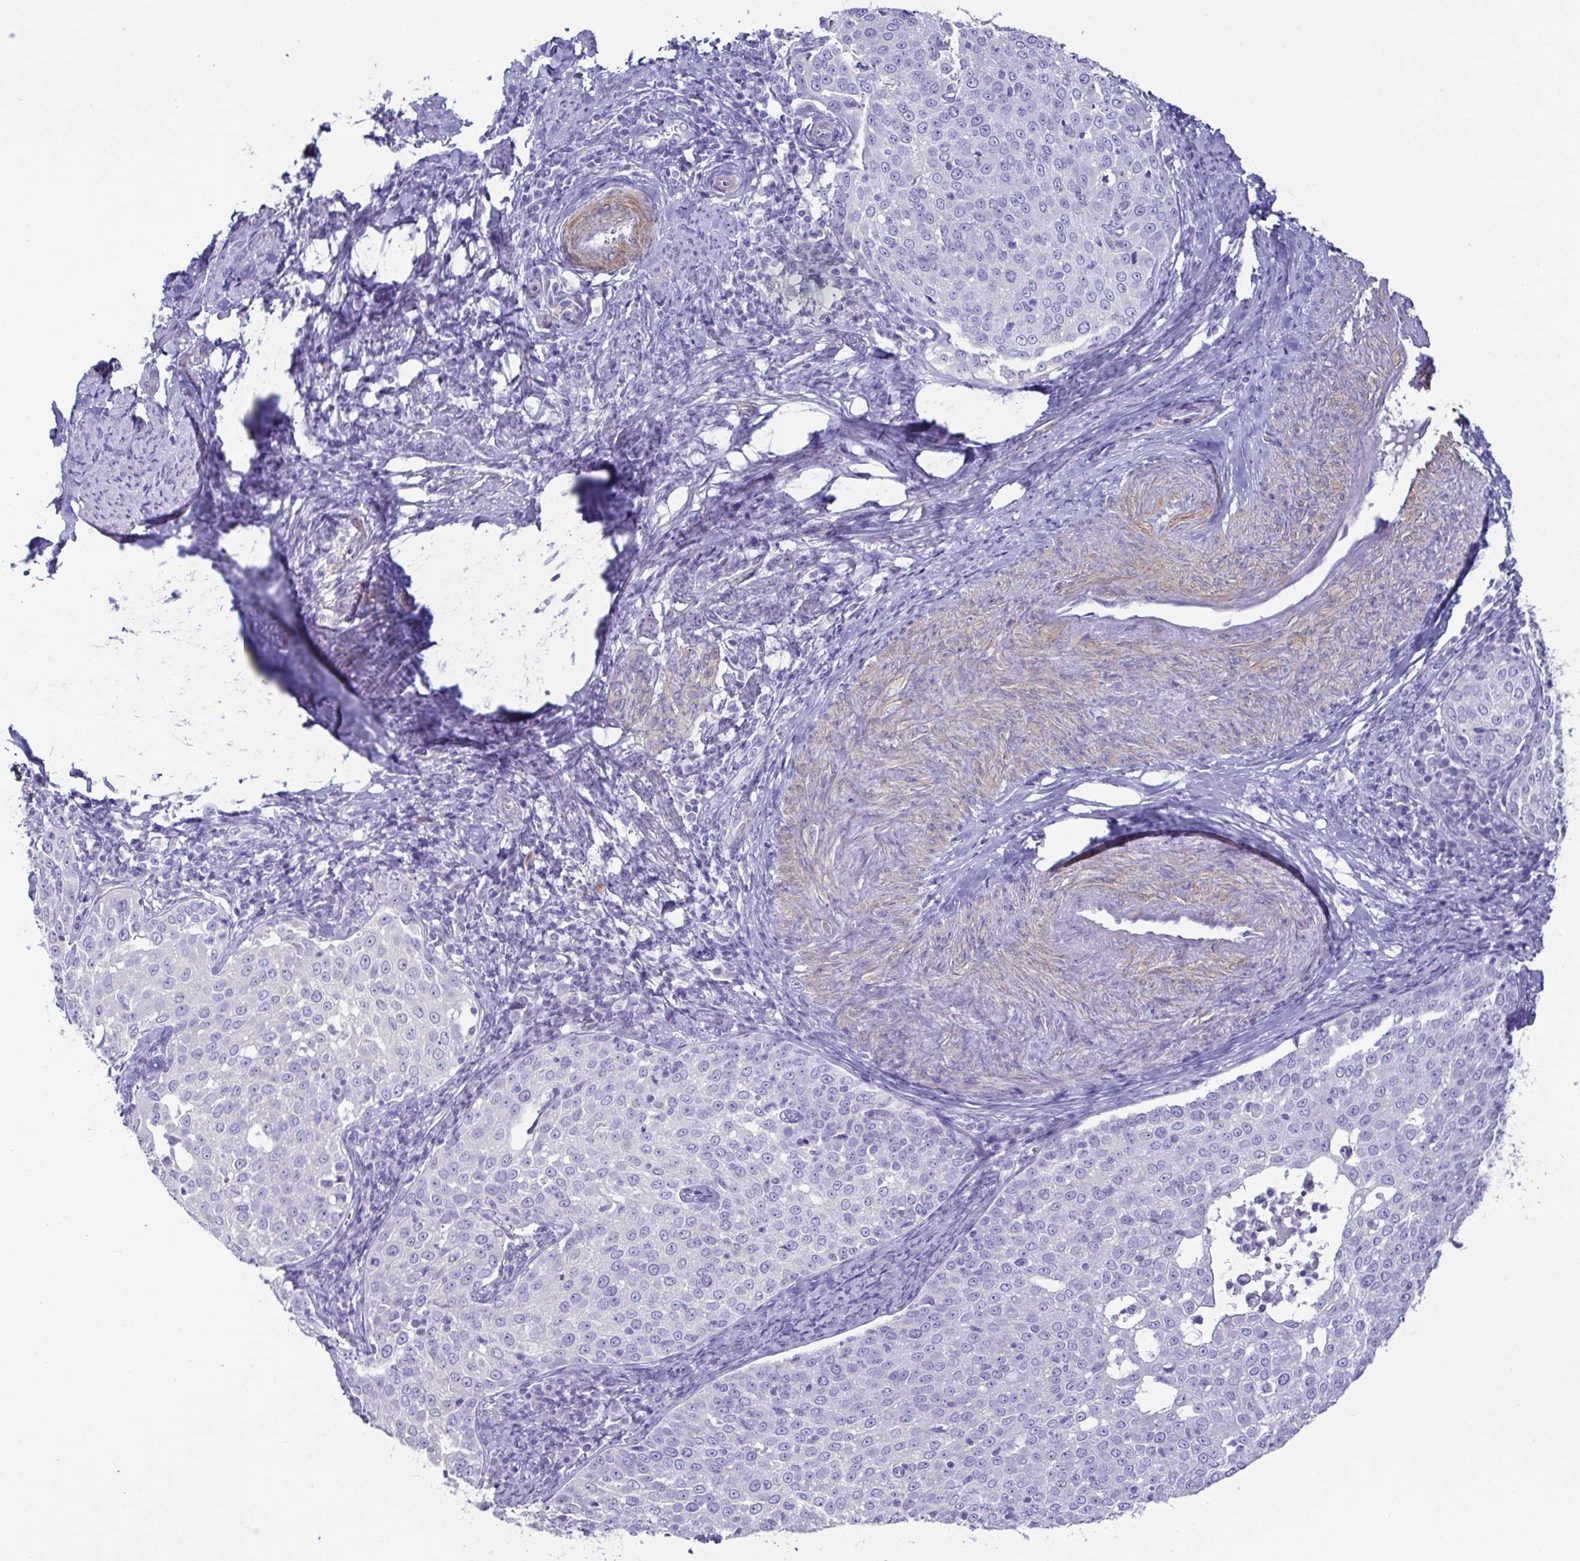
{"staining": {"intensity": "negative", "quantity": "none", "location": "none"}, "tissue": "cervical cancer", "cell_type": "Tumor cells", "image_type": "cancer", "snomed": [{"axis": "morphology", "description": "Squamous cell carcinoma, NOS"}, {"axis": "topography", "description": "Cervix"}], "caption": "DAB (3,3'-diaminobenzidine) immunohistochemical staining of human cervical cancer (squamous cell carcinoma) exhibits no significant expression in tumor cells.", "gene": "MED11", "patient": {"sex": "female", "age": 57}}